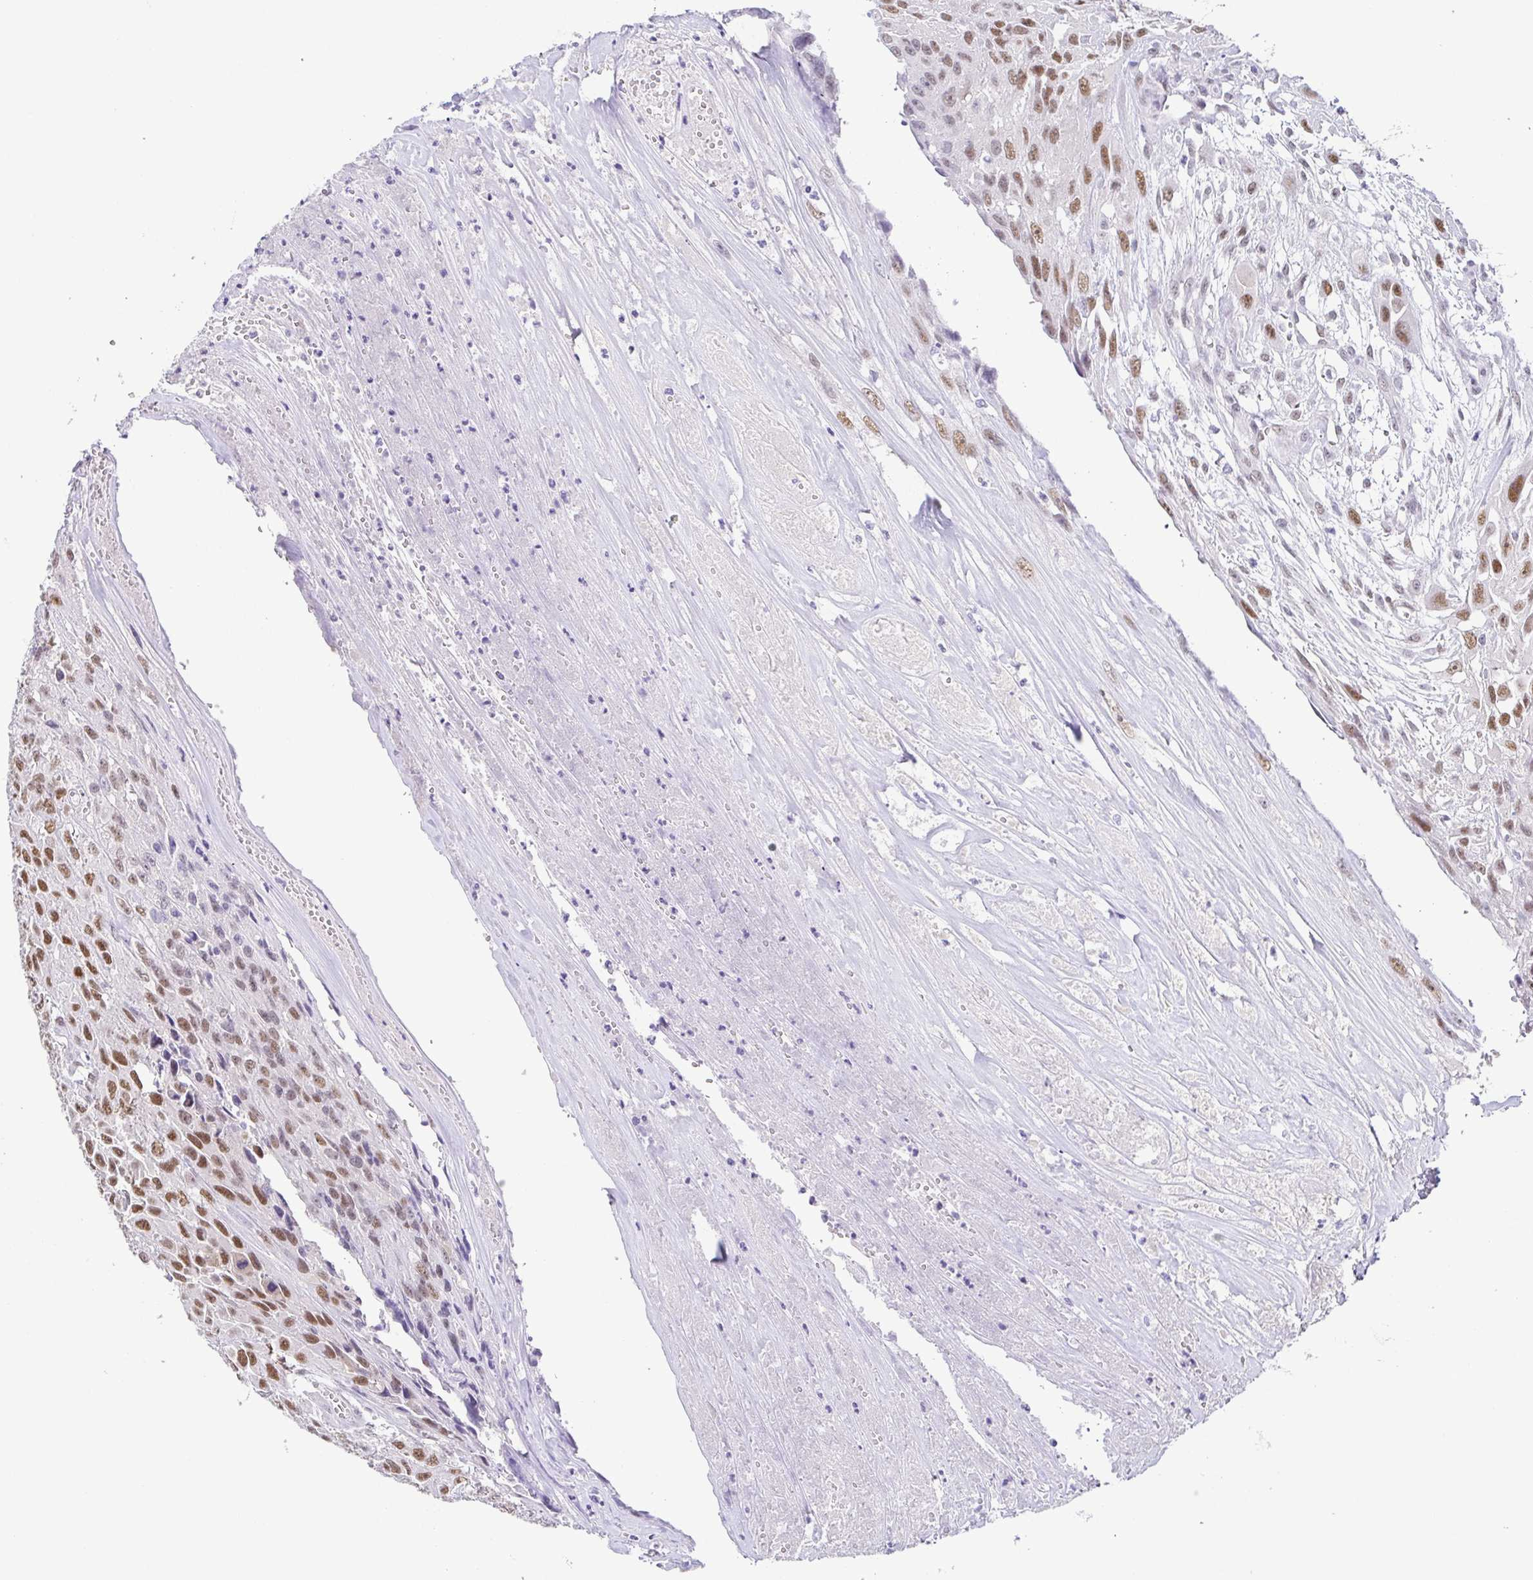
{"staining": {"intensity": "moderate", "quantity": ">75%", "location": "nuclear"}, "tissue": "urothelial cancer", "cell_type": "Tumor cells", "image_type": "cancer", "snomed": [{"axis": "morphology", "description": "Urothelial carcinoma, High grade"}, {"axis": "topography", "description": "Urinary bladder"}], "caption": "Immunohistochemical staining of human urothelial cancer demonstrates medium levels of moderate nuclear positivity in approximately >75% of tumor cells.", "gene": "TCF3", "patient": {"sex": "male", "age": 67}}